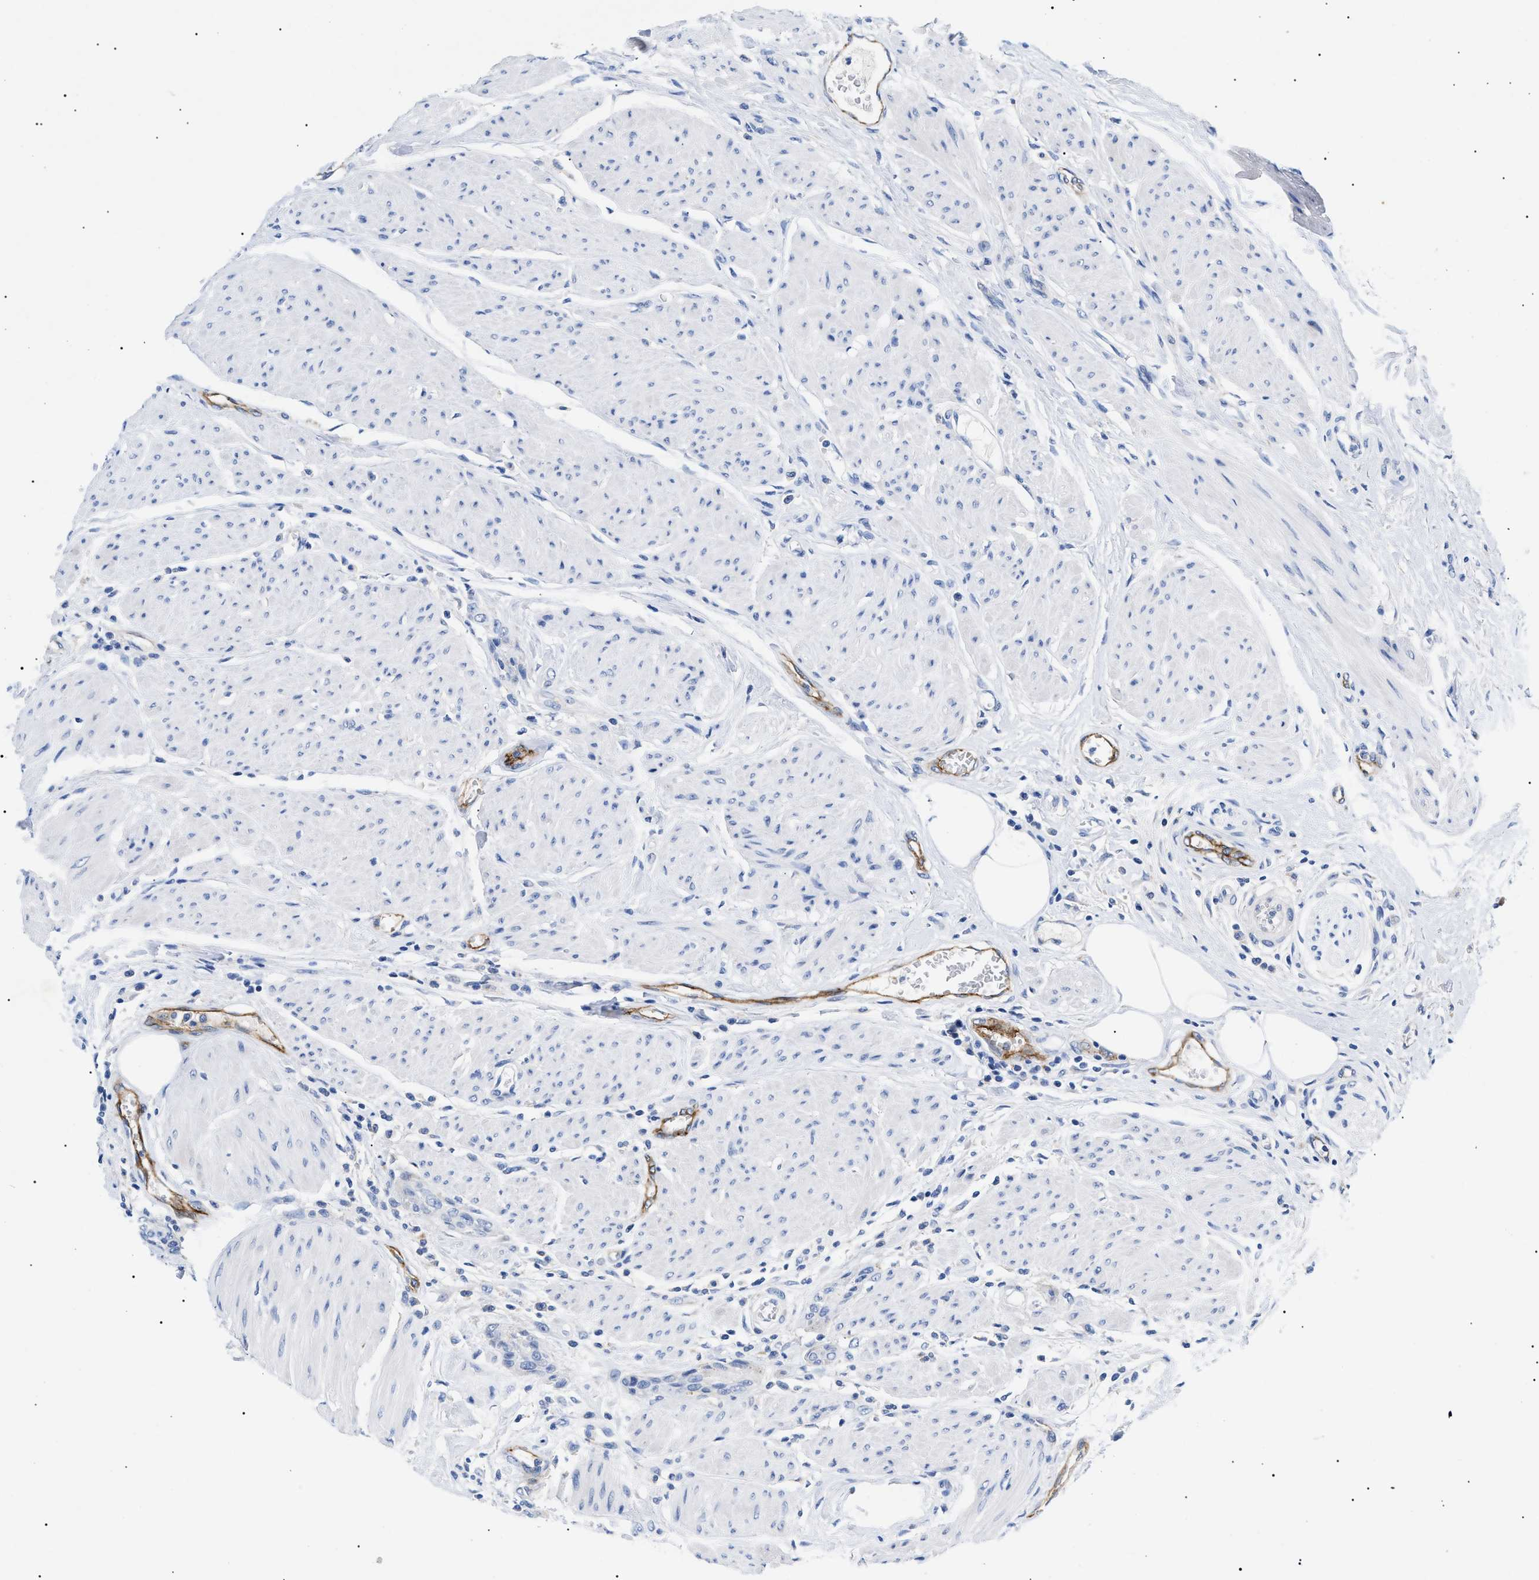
{"staining": {"intensity": "negative", "quantity": "none", "location": "none"}, "tissue": "urothelial cancer", "cell_type": "Tumor cells", "image_type": "cancer", "snomed": [{"axis": "morphology", "description": "Urothelial carcinoma, High grade"}, {"axis": "topography", "description": "Urinary bladder"}], "caption": "Immunohistochemical staining of urothelial cancer demonstrates no significant expression in tumor cells.", "gene": "ACKR1", "patient": {"sex": "male", "age": 35}}